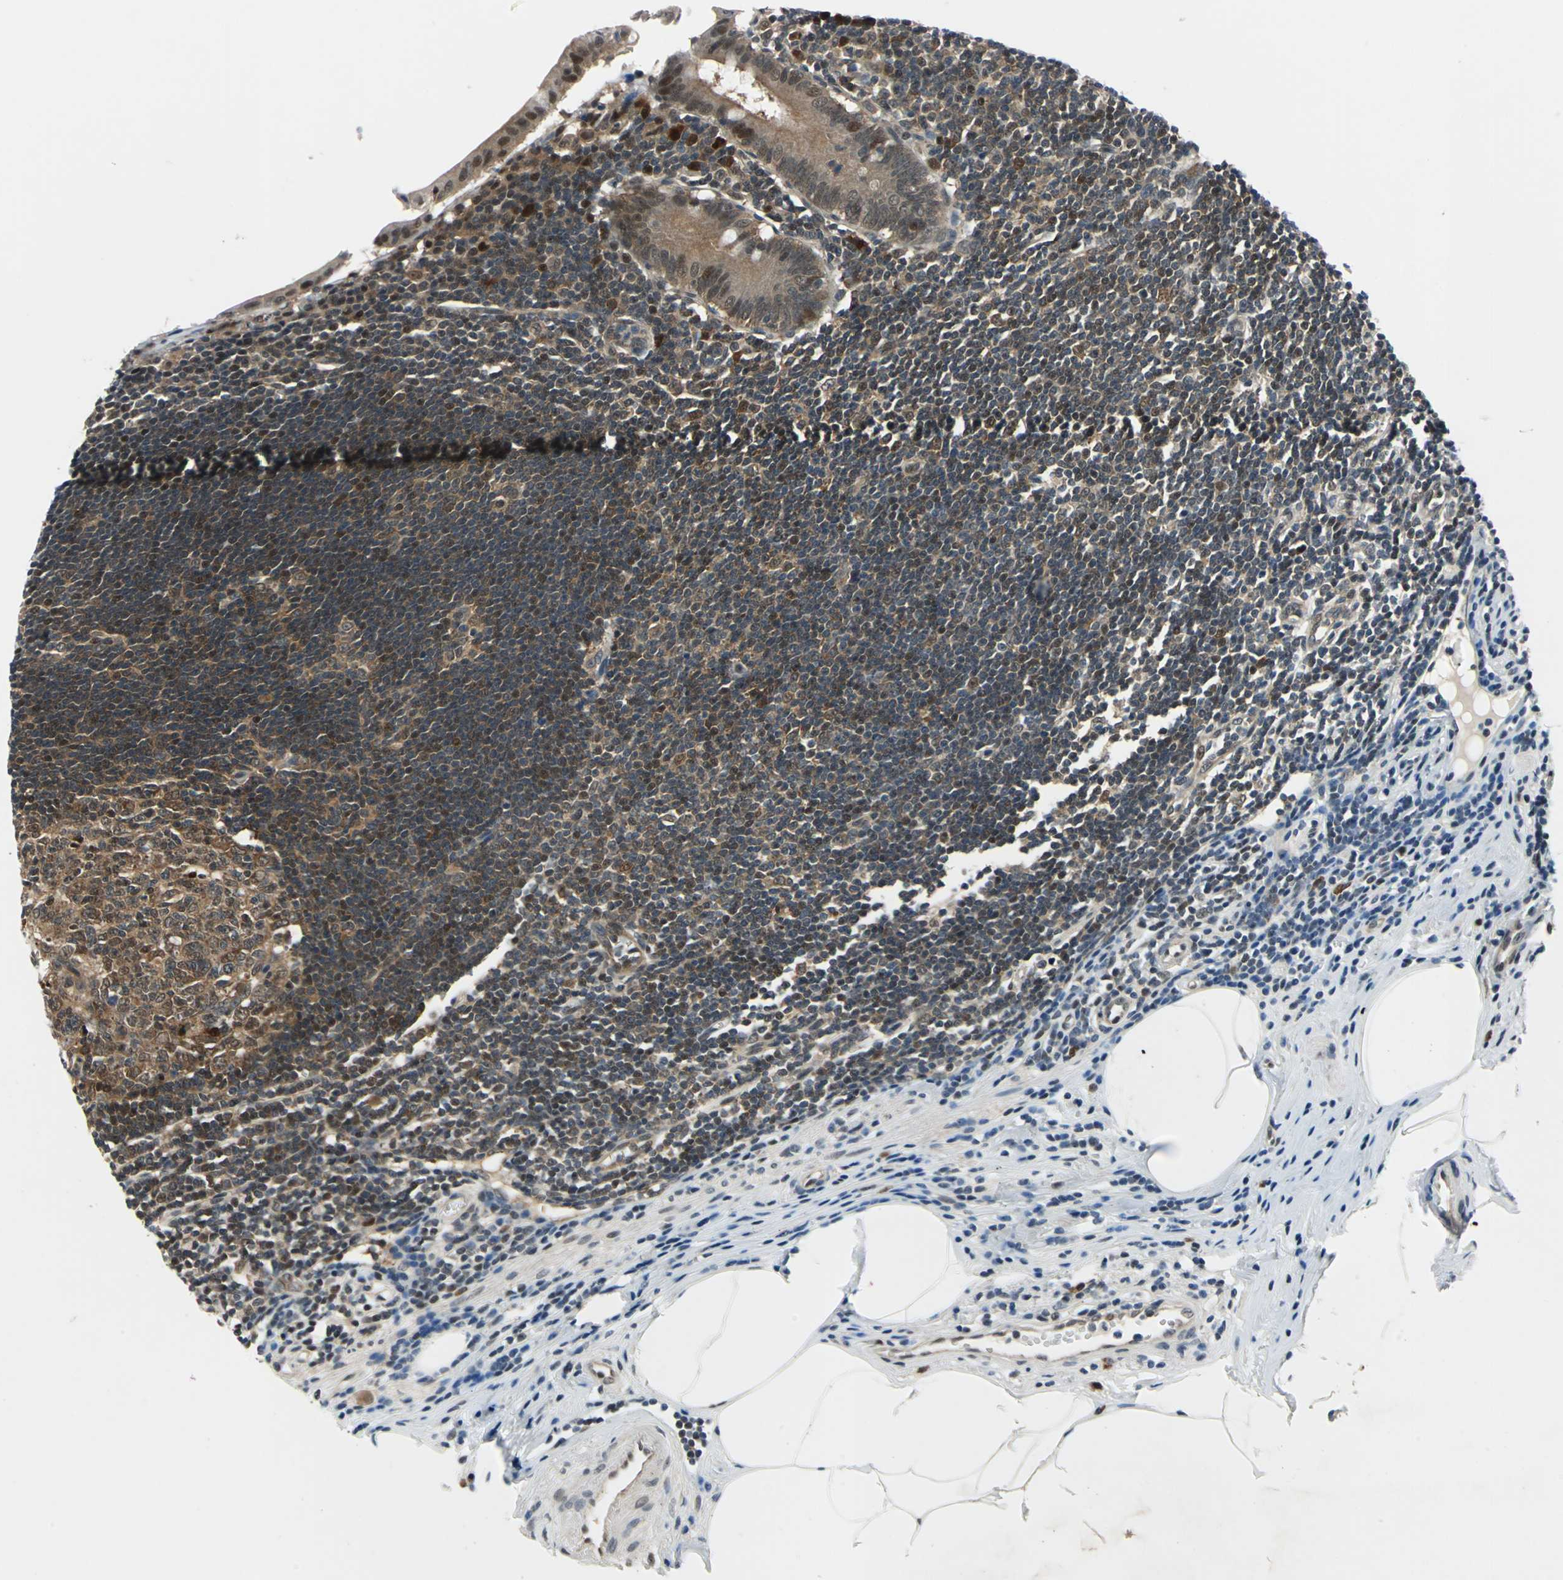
{"staining": {"intensity": "moderate", "quantity": ">75%", "location": "cytoplasmic/membranous,nuclear"}, "tissue": "appendix", "cell_type": "Glandular cells", "image_type": "normal", "snomed": [{"axis": "morphology", "description": "Normal tissue, NOS"}, {"axis": "topography", "description": "Appendix"}], "caption": "IHC of normal appendix displays medium levels of moderate cytoplasmic/membranous,nuclear positivity in approximately >75% of glandular cells.", "gene": "POLR3K", "patient": {"sex": "female", "age": 50}}